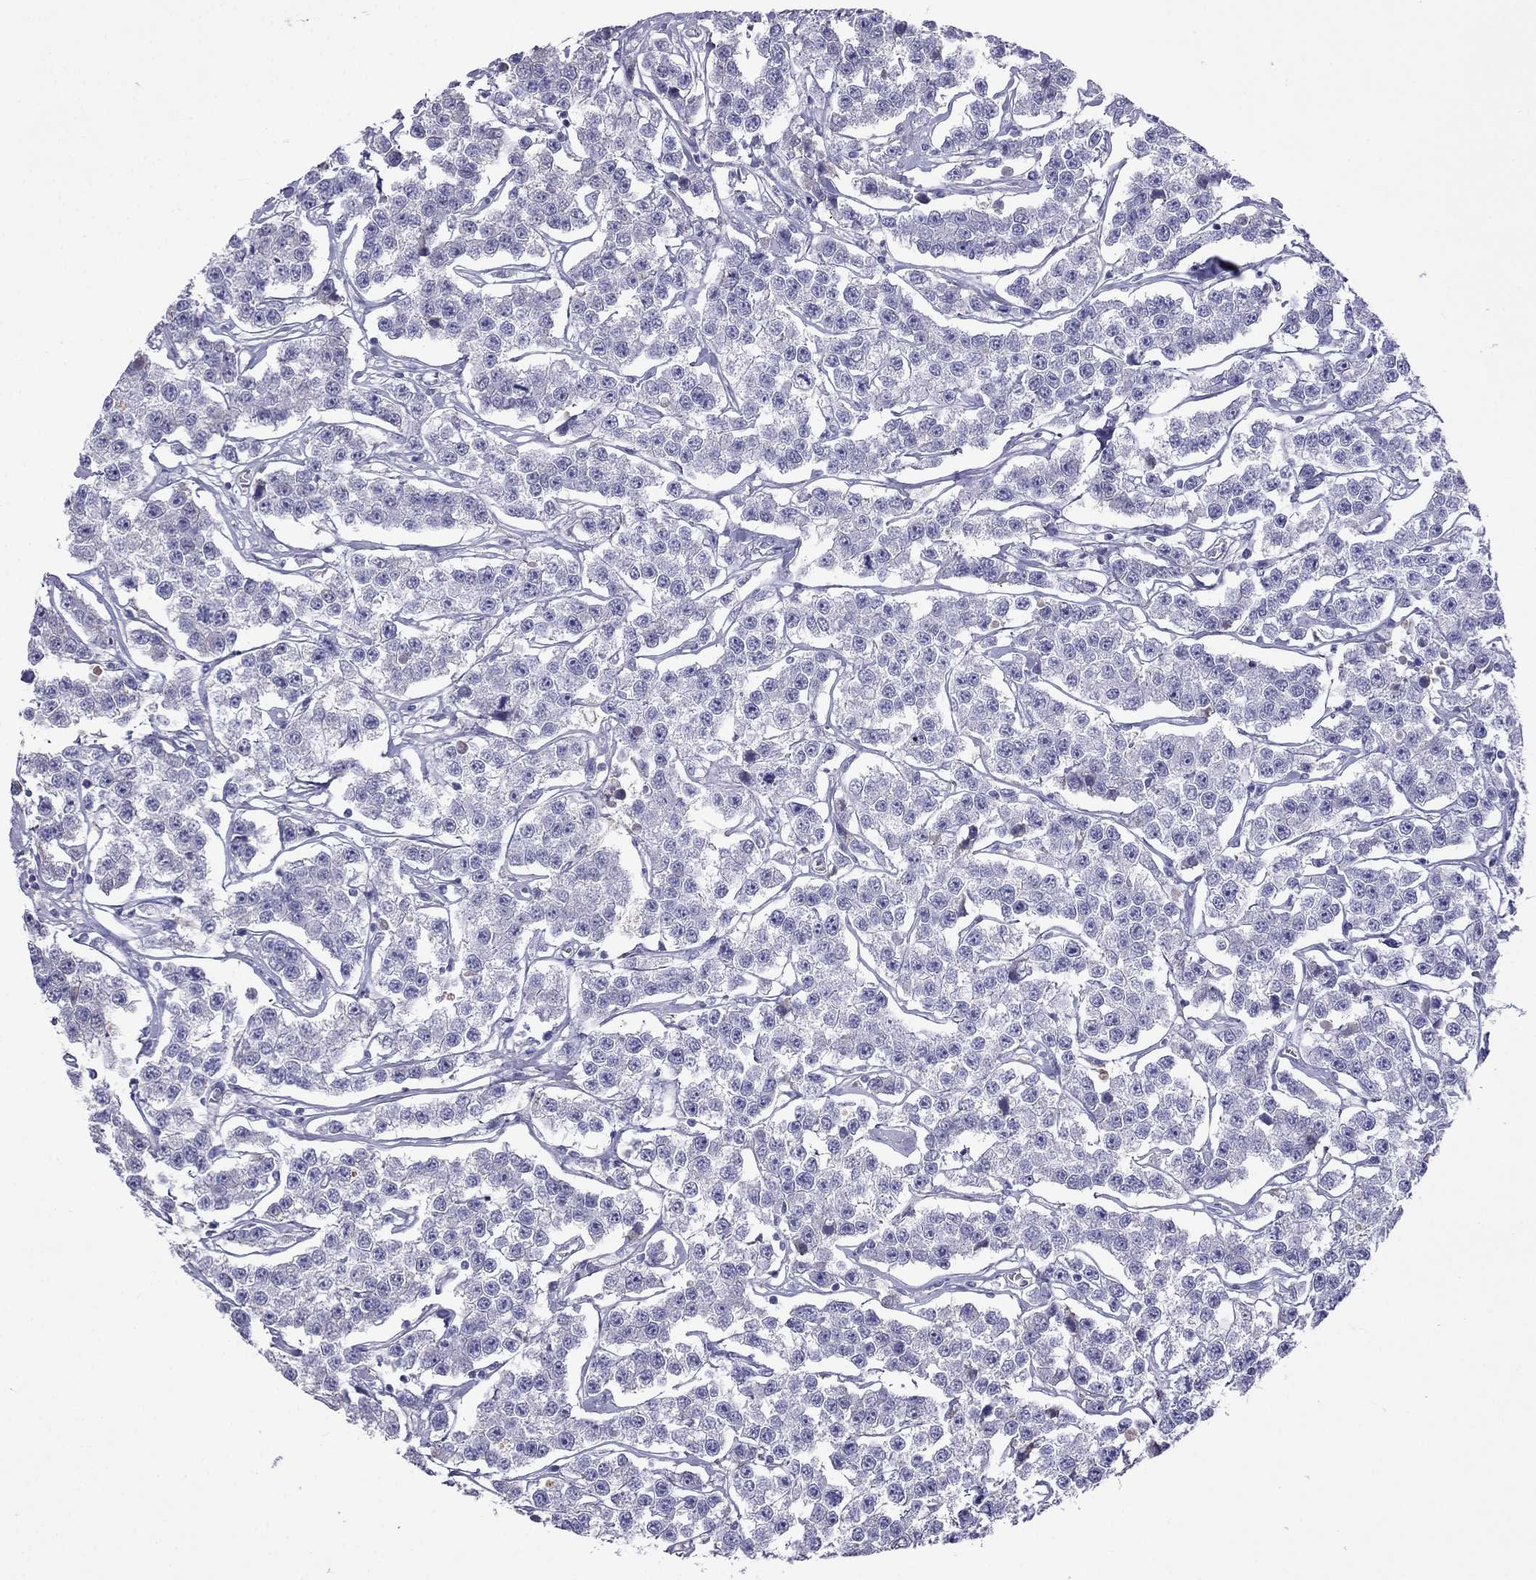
{"staining": {"intensity": "negative", "quantity": "none", "location": "none"}, "tissue": "testis cancer", "cell_type": "Tumor cells", "image_type": "cancer", "snomed": [{"axis": "morphology", "description": "Seminoma, NOS"}, {"axis": "topography", "description": "Testis"}], "caption": "Immunohistochemical staining of human testis cancer exhibits no significant positivity in tumor cells.", "gene": "TBC1D21", "patient": {"sex": "male", "age": 59}}